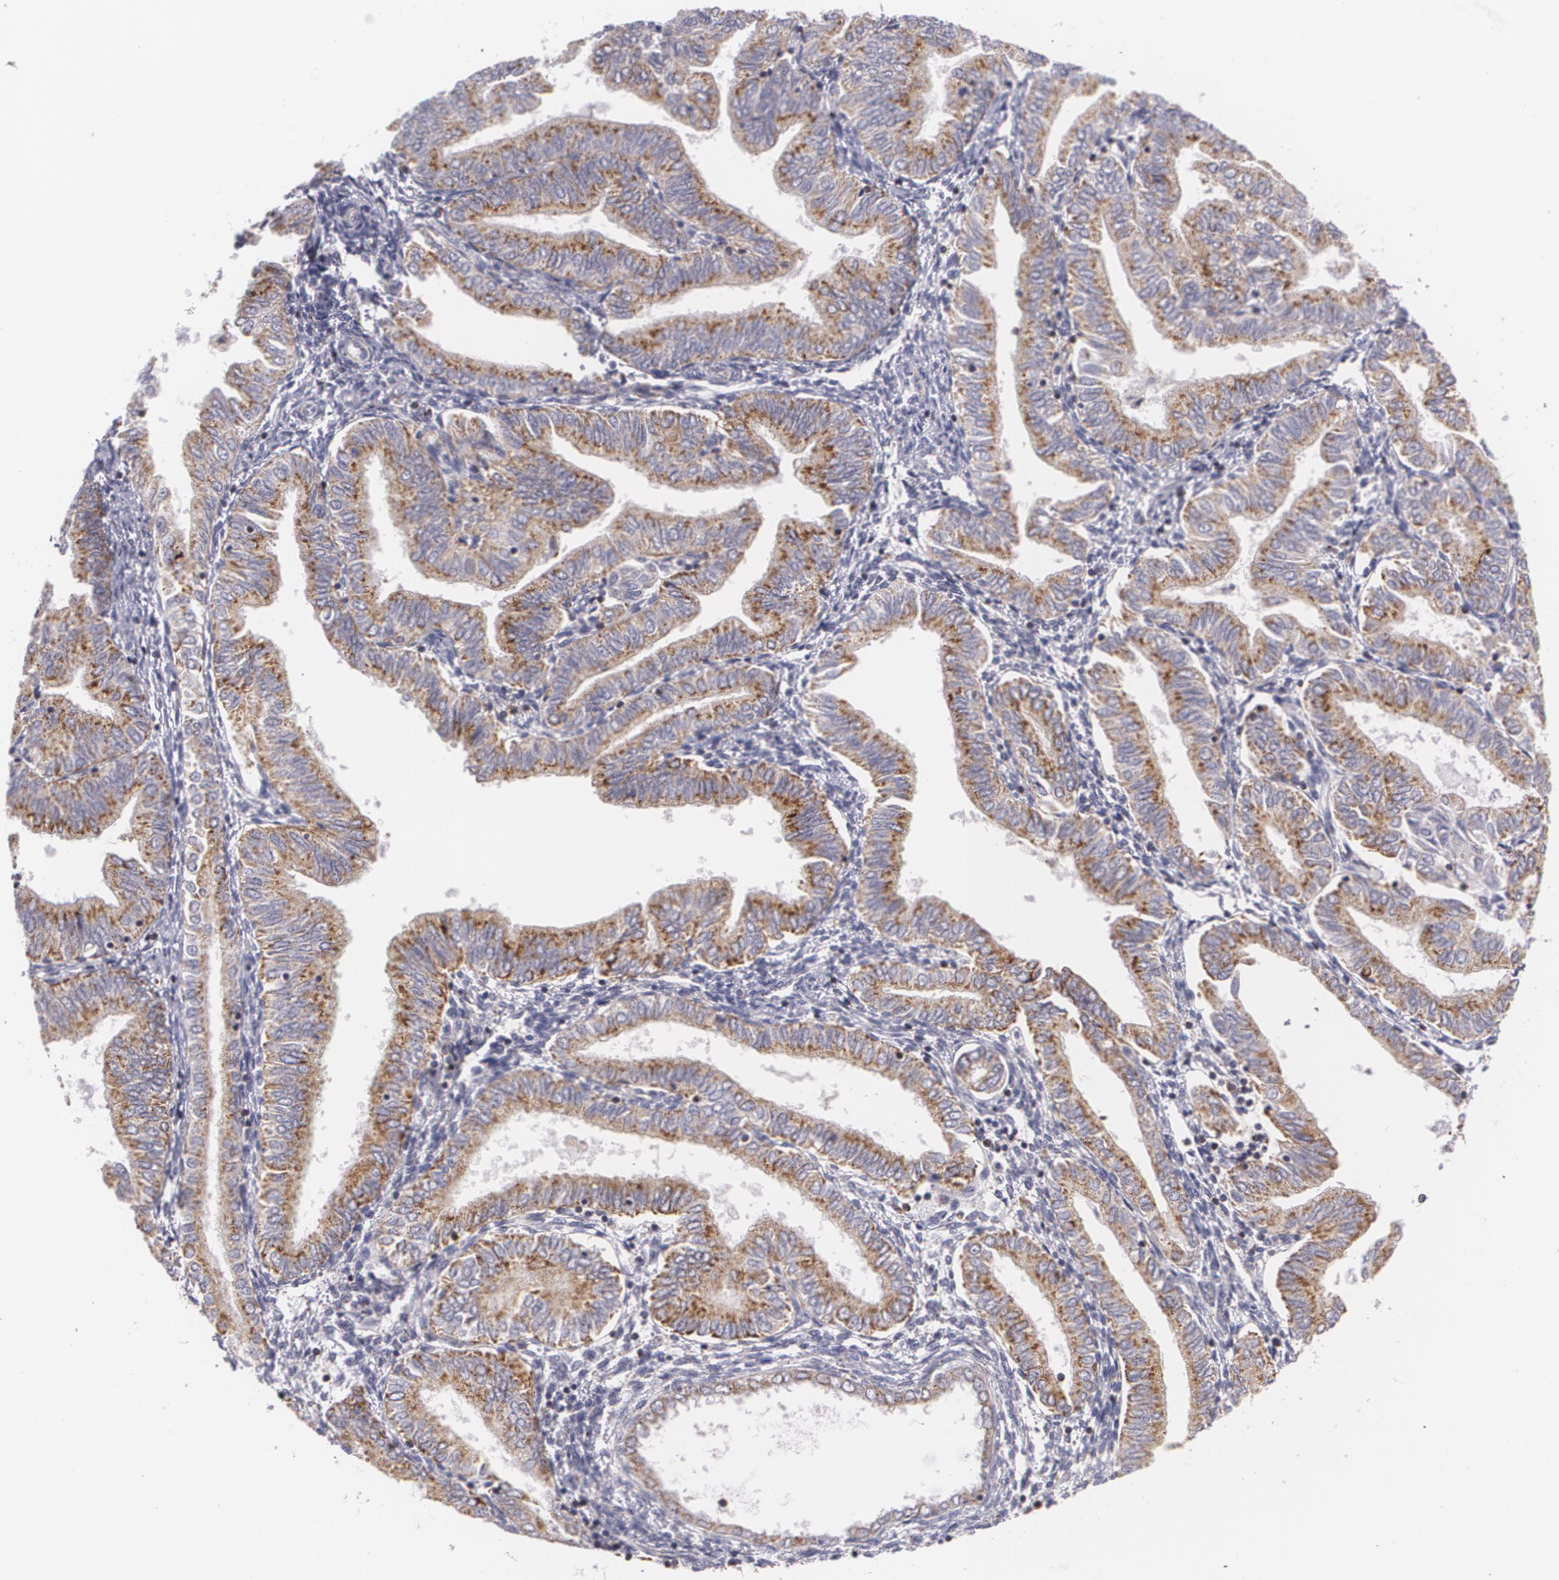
{"staining": {"intensity": "moderate", "quantity": ">75%", "location": "cytoplasmic/membranous"}, "tissue": "endometrial cancer", "cell_type": "Tumor cells", "image_type": "cancer", "snomed": [{"axis": "morphology", "description": "Adenocarcinoma, NOS"}, {"axis": "topography", "description": "Endometrium"}], "caption": "Protein expression by immunohistochemistry reveals moderate cytoplasmic/membranous staining in about >75% of tumor cells in adenocarcinoma (endometrial).", "gene": "CILK1", "patient": {"sex": "female", "age": 51}}